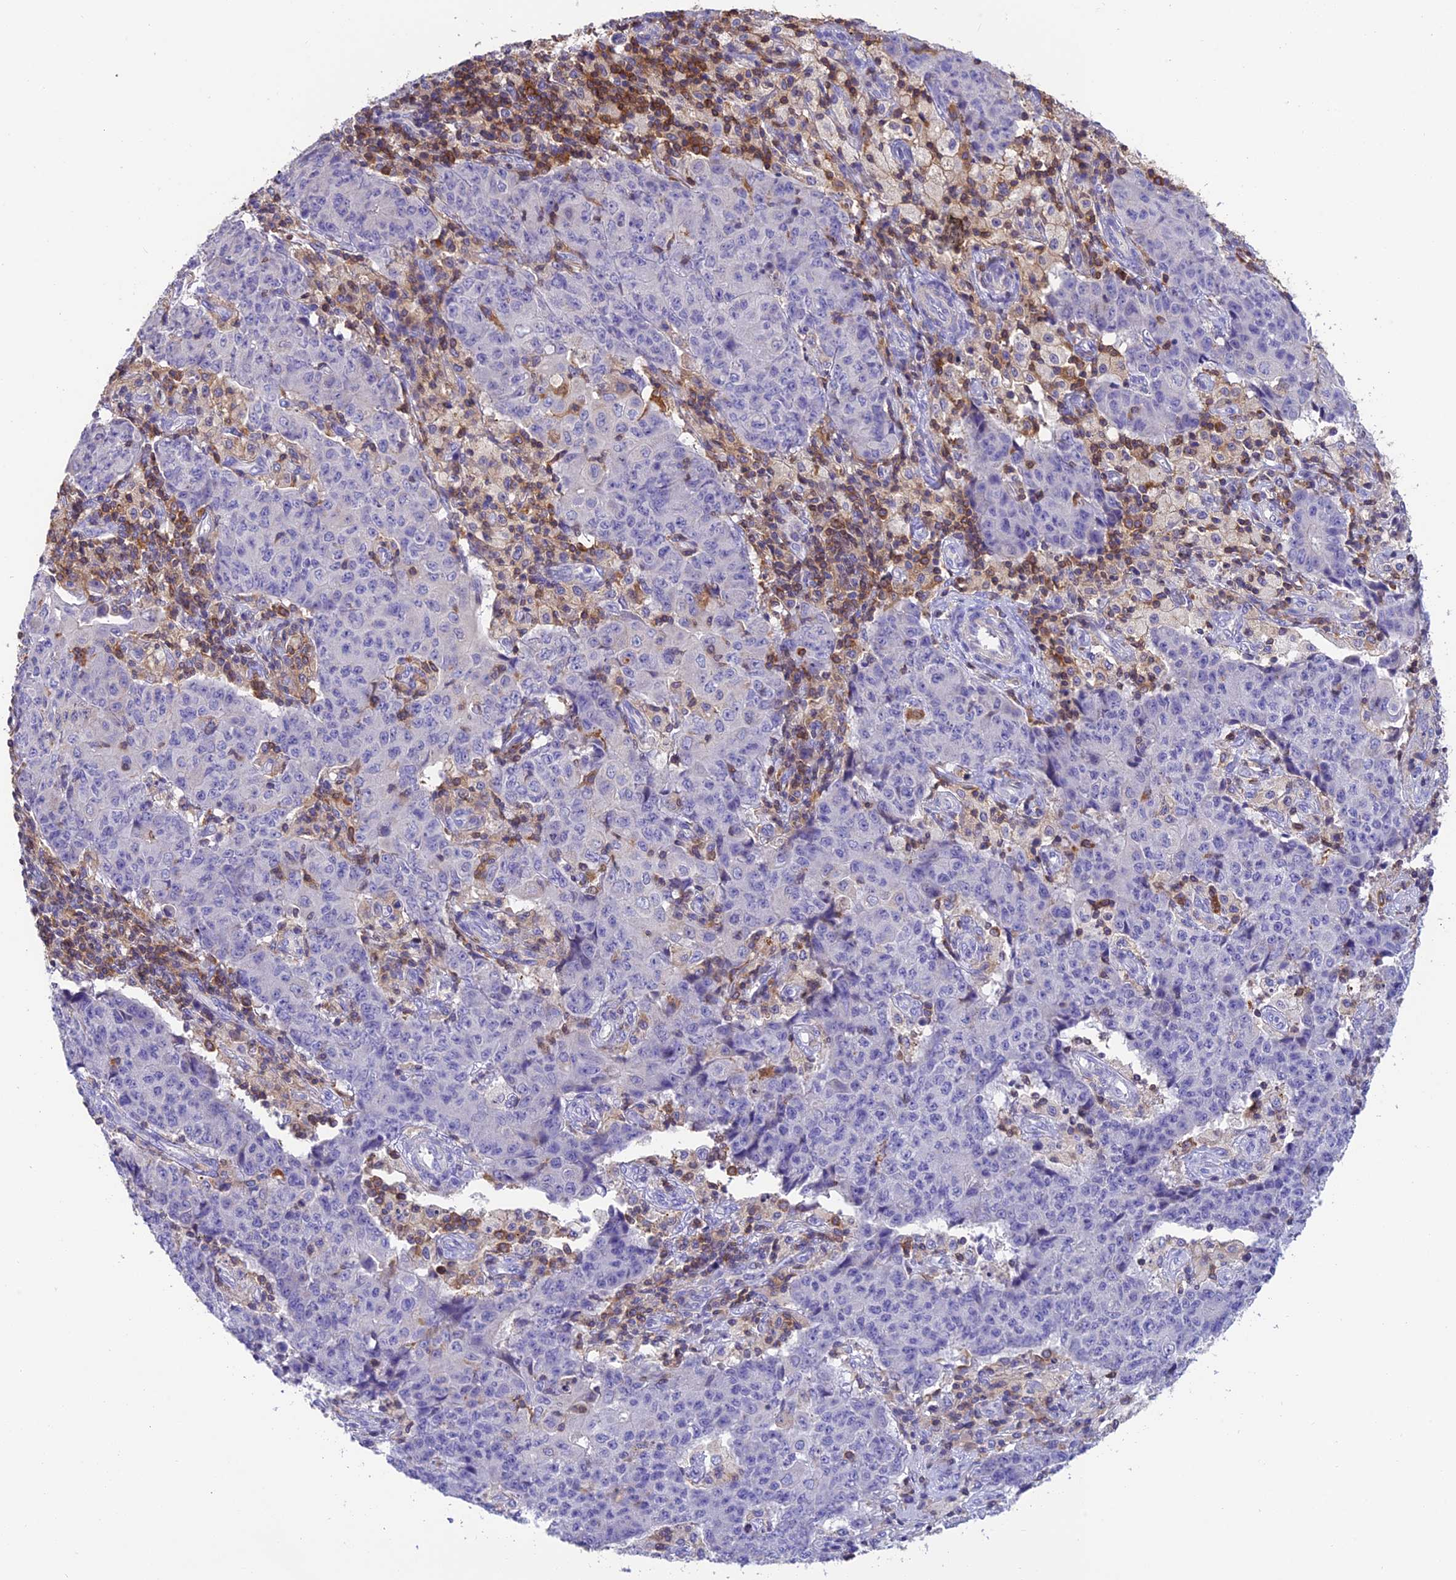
{"staining": {"intensity": "negative", "quantity": "none", "location": "none"}, "tissue": "ovarian cancer", "cell_type": "Tumor cells", "image_type": "cancer", "snomed": [{"axis": "morphology", "description": "Carcinoma, endometroid"}, {"axis": "topography", "description": "Ovary"}], "caption": "A histopathology image of human ovarian cancer is negative for staining in tumor cells.", "gene": "LPXN", "patient": {"sex": "female", "age": 42}}